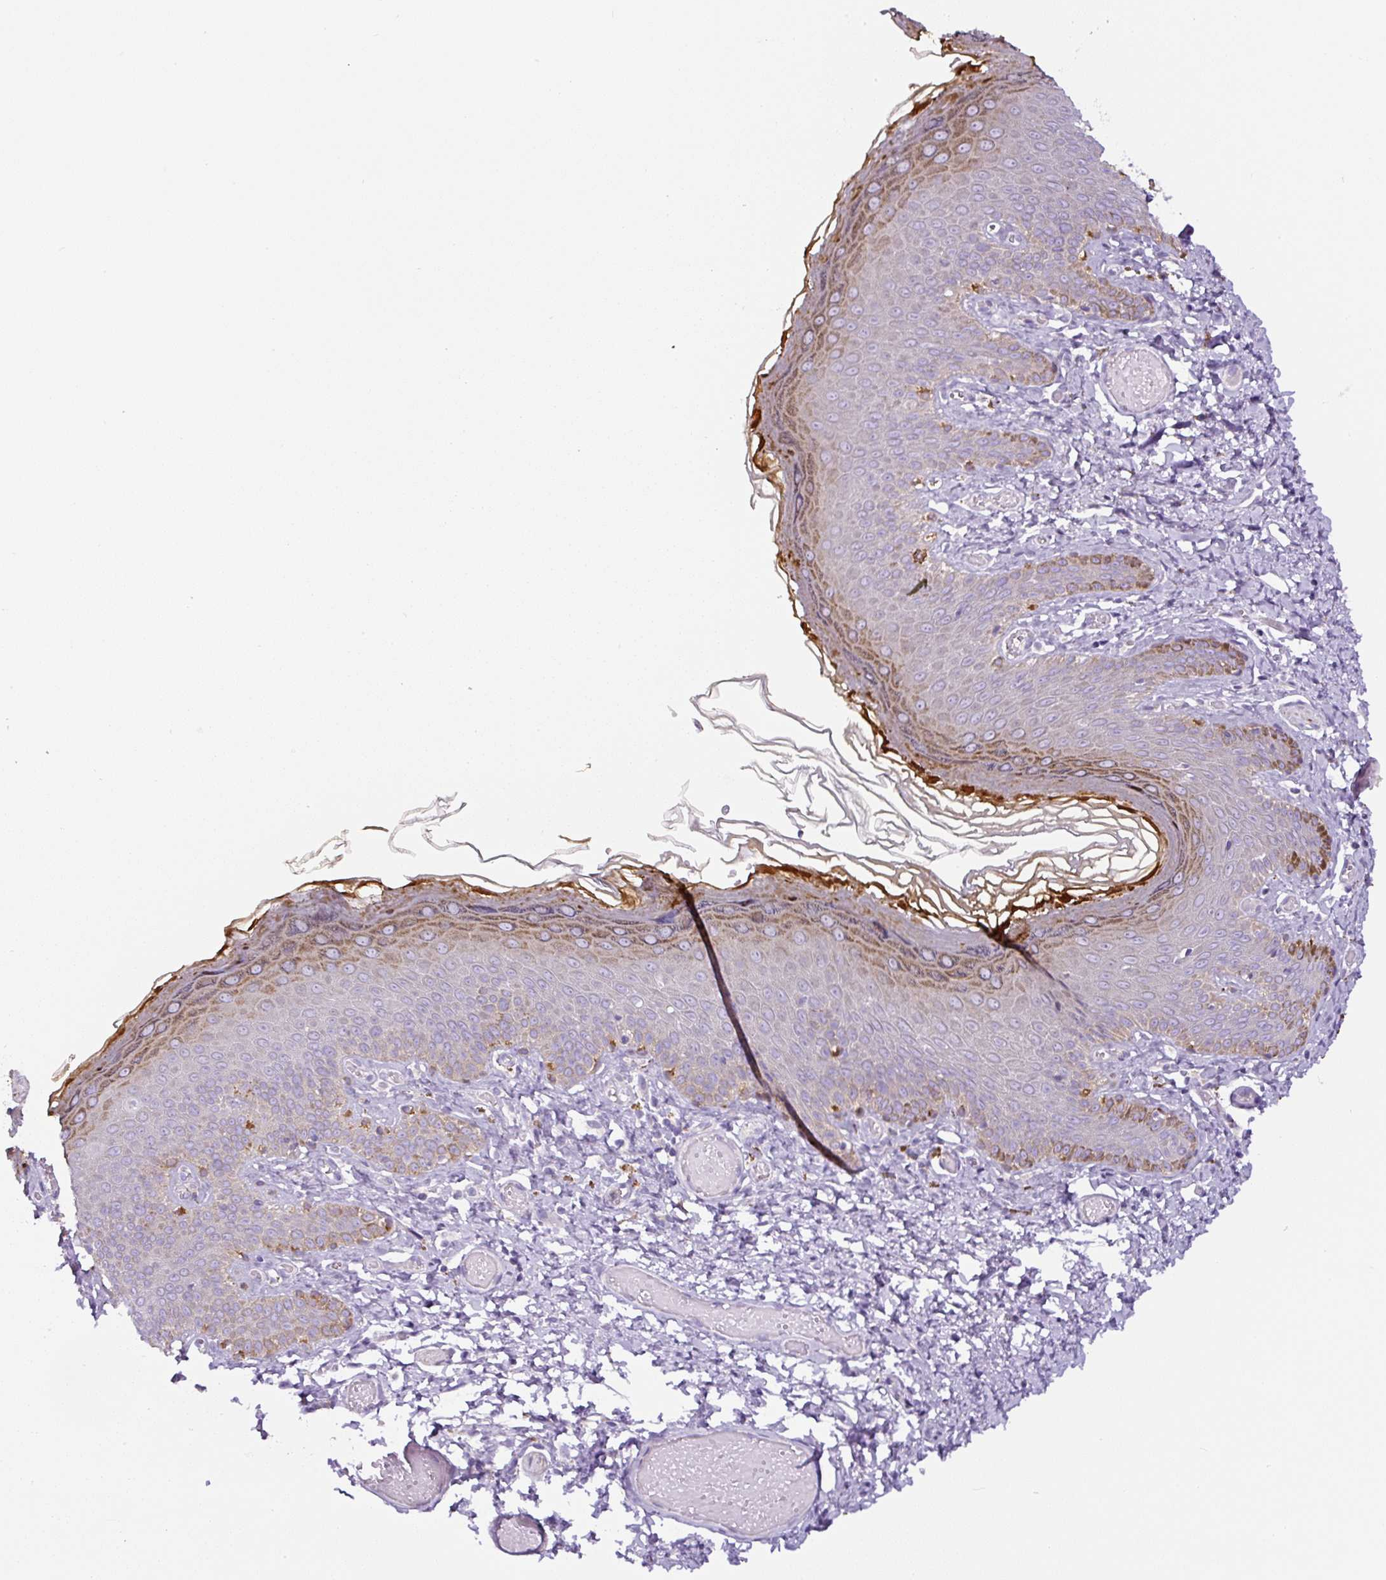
{"staining": {"intensity": "strong", "quantity": "<25%", "location": "cytoplasmic/membranous"}, "tissue": "skin", "cell_type": "Epidermal cells", "image_type": "normal", "snomed": [{"axis": "morphology", "description": "Normal tissue, NOS"}, {"axis": "topography", "description": "Anal"}], "caption": "Skin stained with IHC reveals strong cytoplasmic/membranous expression in approximately <25% of epidermal cells. (Stains: DAB in brown, nuclei in blue, Microscopy: brightfield microscopy at high magnification).", "gene": "HPS4", "patient": {"sex": "female", "age": 40}}